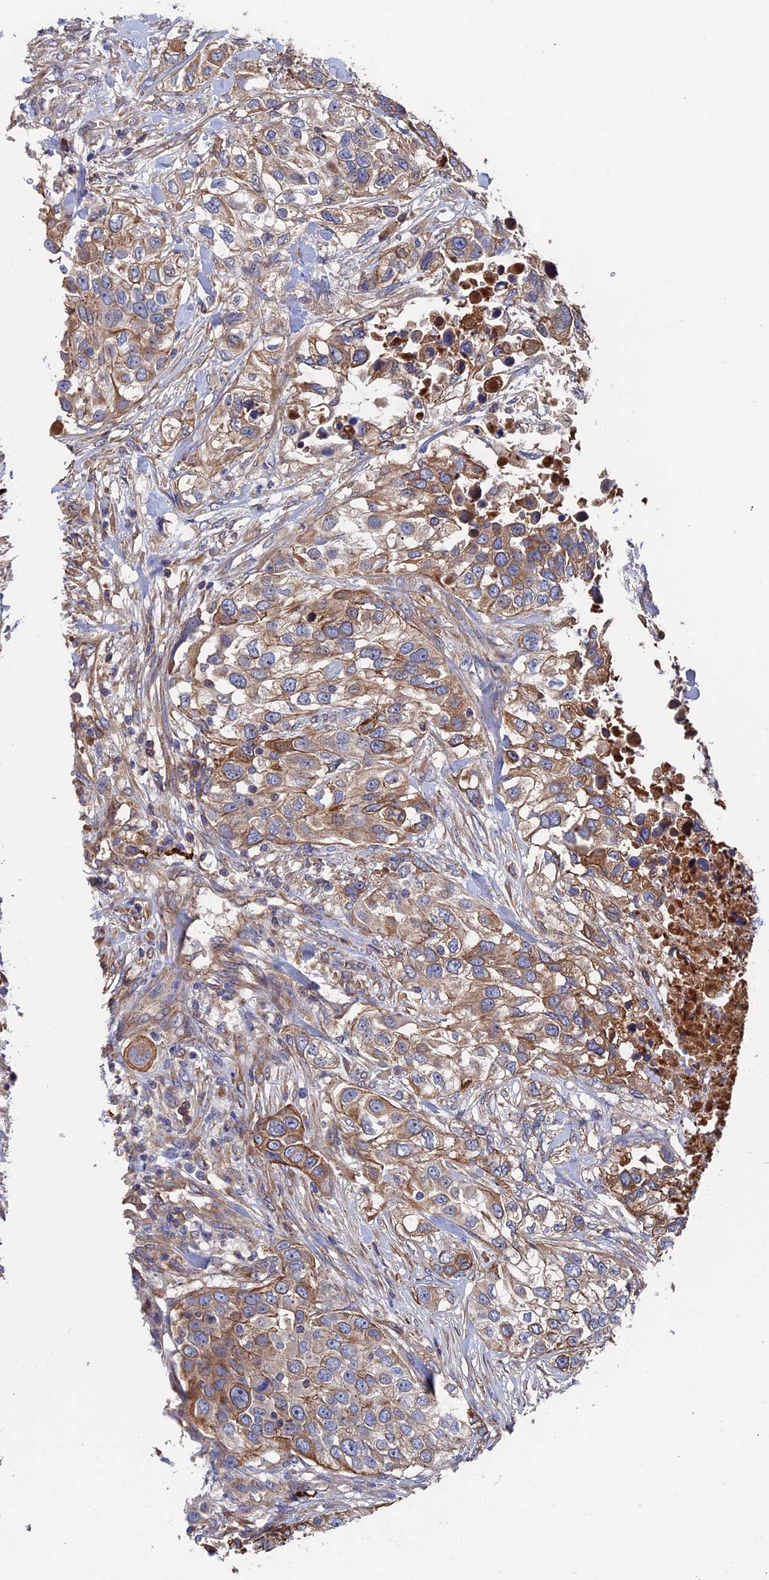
{"staining": {"intensity": "moderate", "quantity": ">75%", "location": "cytoplasmic/membranous"}, "tissue": "urothelial cancer", "cell_type": "Tumor cells", "image_type": "cancer", "snomed": [{"axis": "morphology", "description": "Urothelial carcinoma, High grade"}, {"axis": "topography", "description": "Urinary bladder"}], "caption": "Human urothelial carcinoma (high-grade) stained with a brown dye shows moderate cytoplasmic/membranous positive expression in about >75% of tumor cells.", "gene": "RPUSD1", "patient": {"sex": "female", "age": 80}}